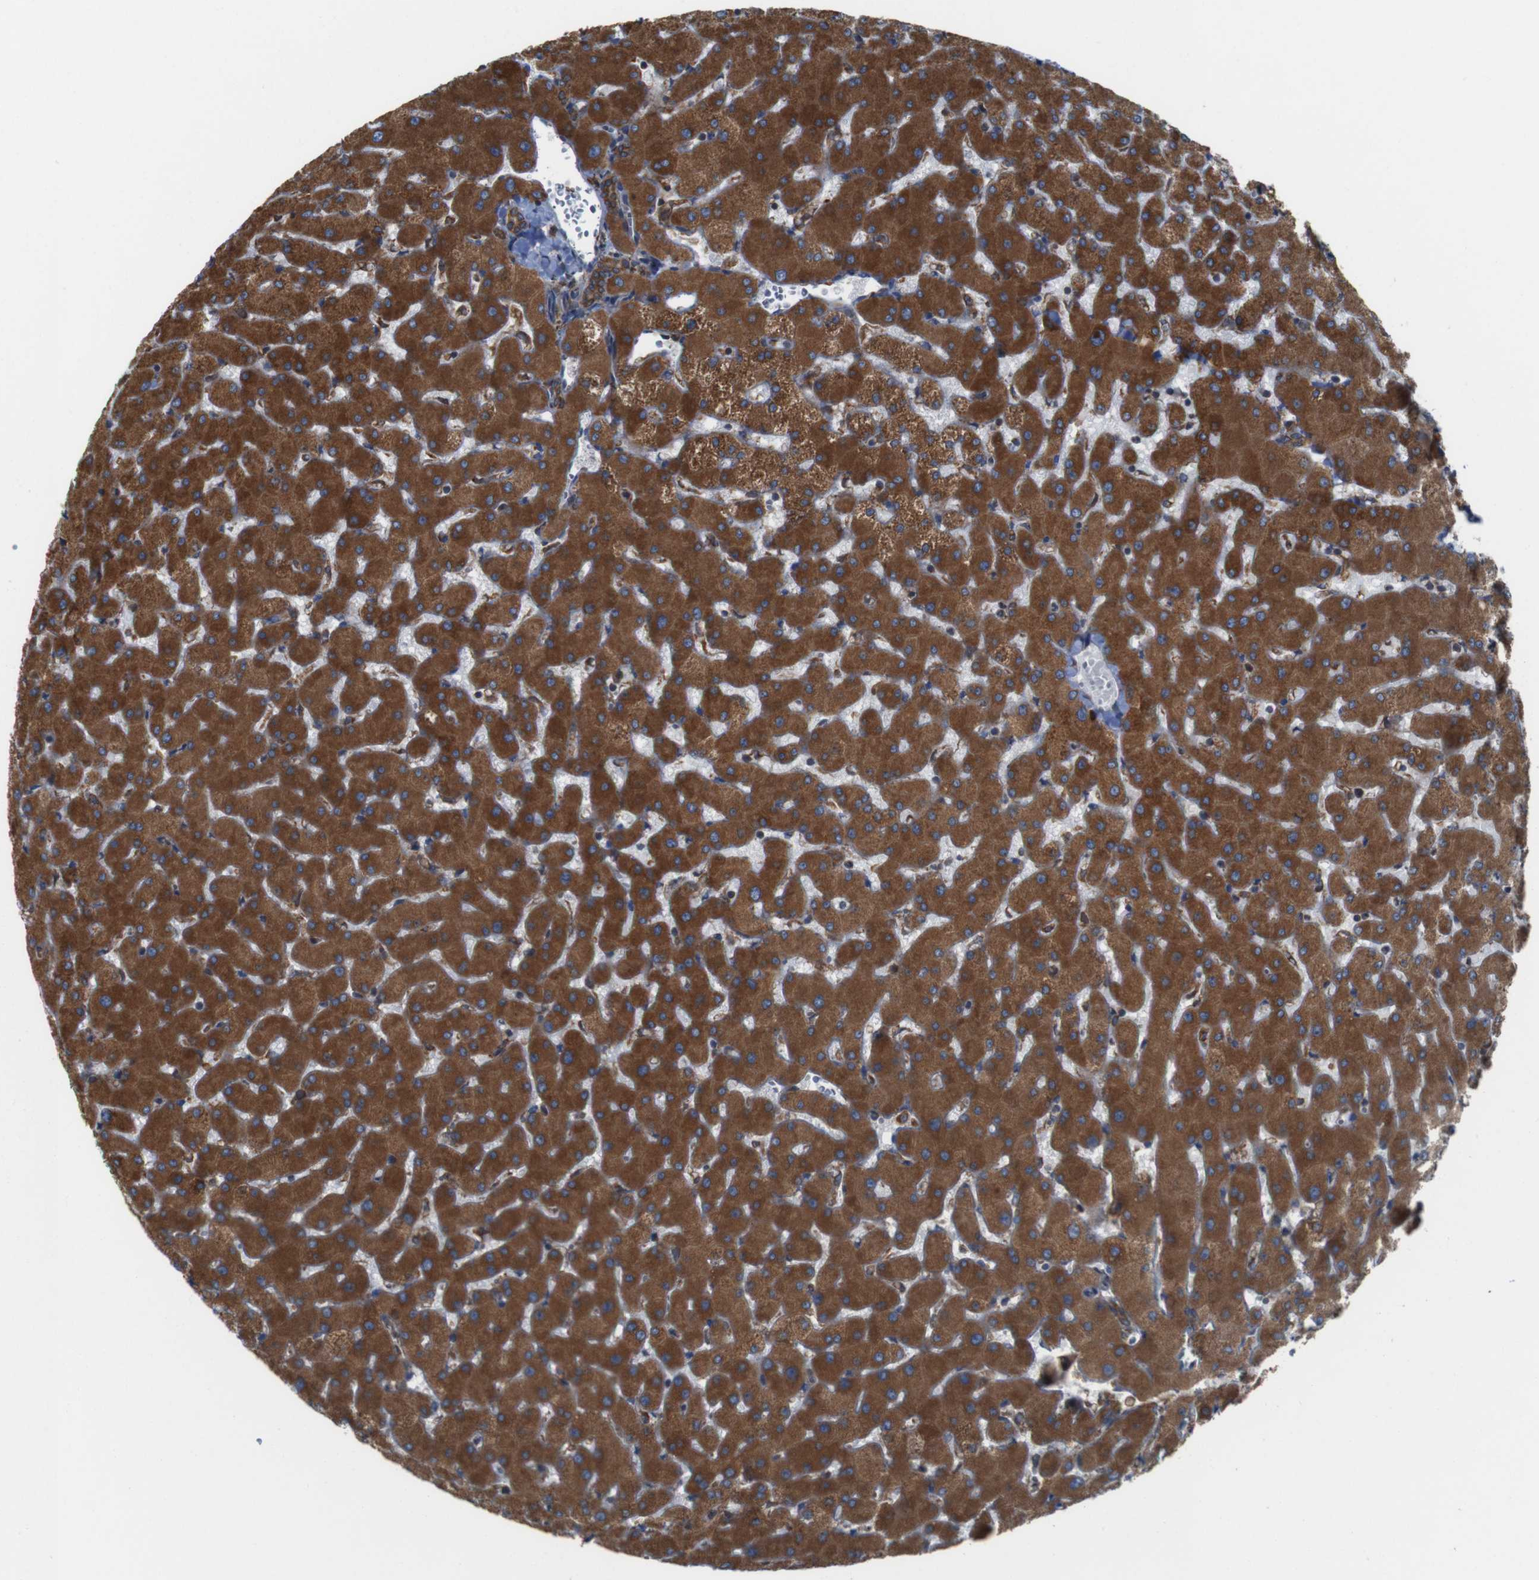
{"staining": {"intensity": "moderate", "quantity": ">75%", "location": "cytoplasmic/membranous"}, "tissue": "liver", "cell_type": "Cholangiocytes", "image_type": "normal", "snomed": [{"axis": "morphology", "description": "Normal tissue, NOS"}, {"axis": "topography", "description": "Liver"}], "caption": "An immunohistochemistry micrograph of unremarkable tissue is shown. Protein staining in brown highlights moderate cytoplasmic/membranous positivity in liver within cholangiocytes. Using DAB (brown) and hematoxylin (blue) stains, captured at high magnification using brightfield microscopy.", "gene": "UGGT1", "patient": {"sex": "female", "age": 63}}